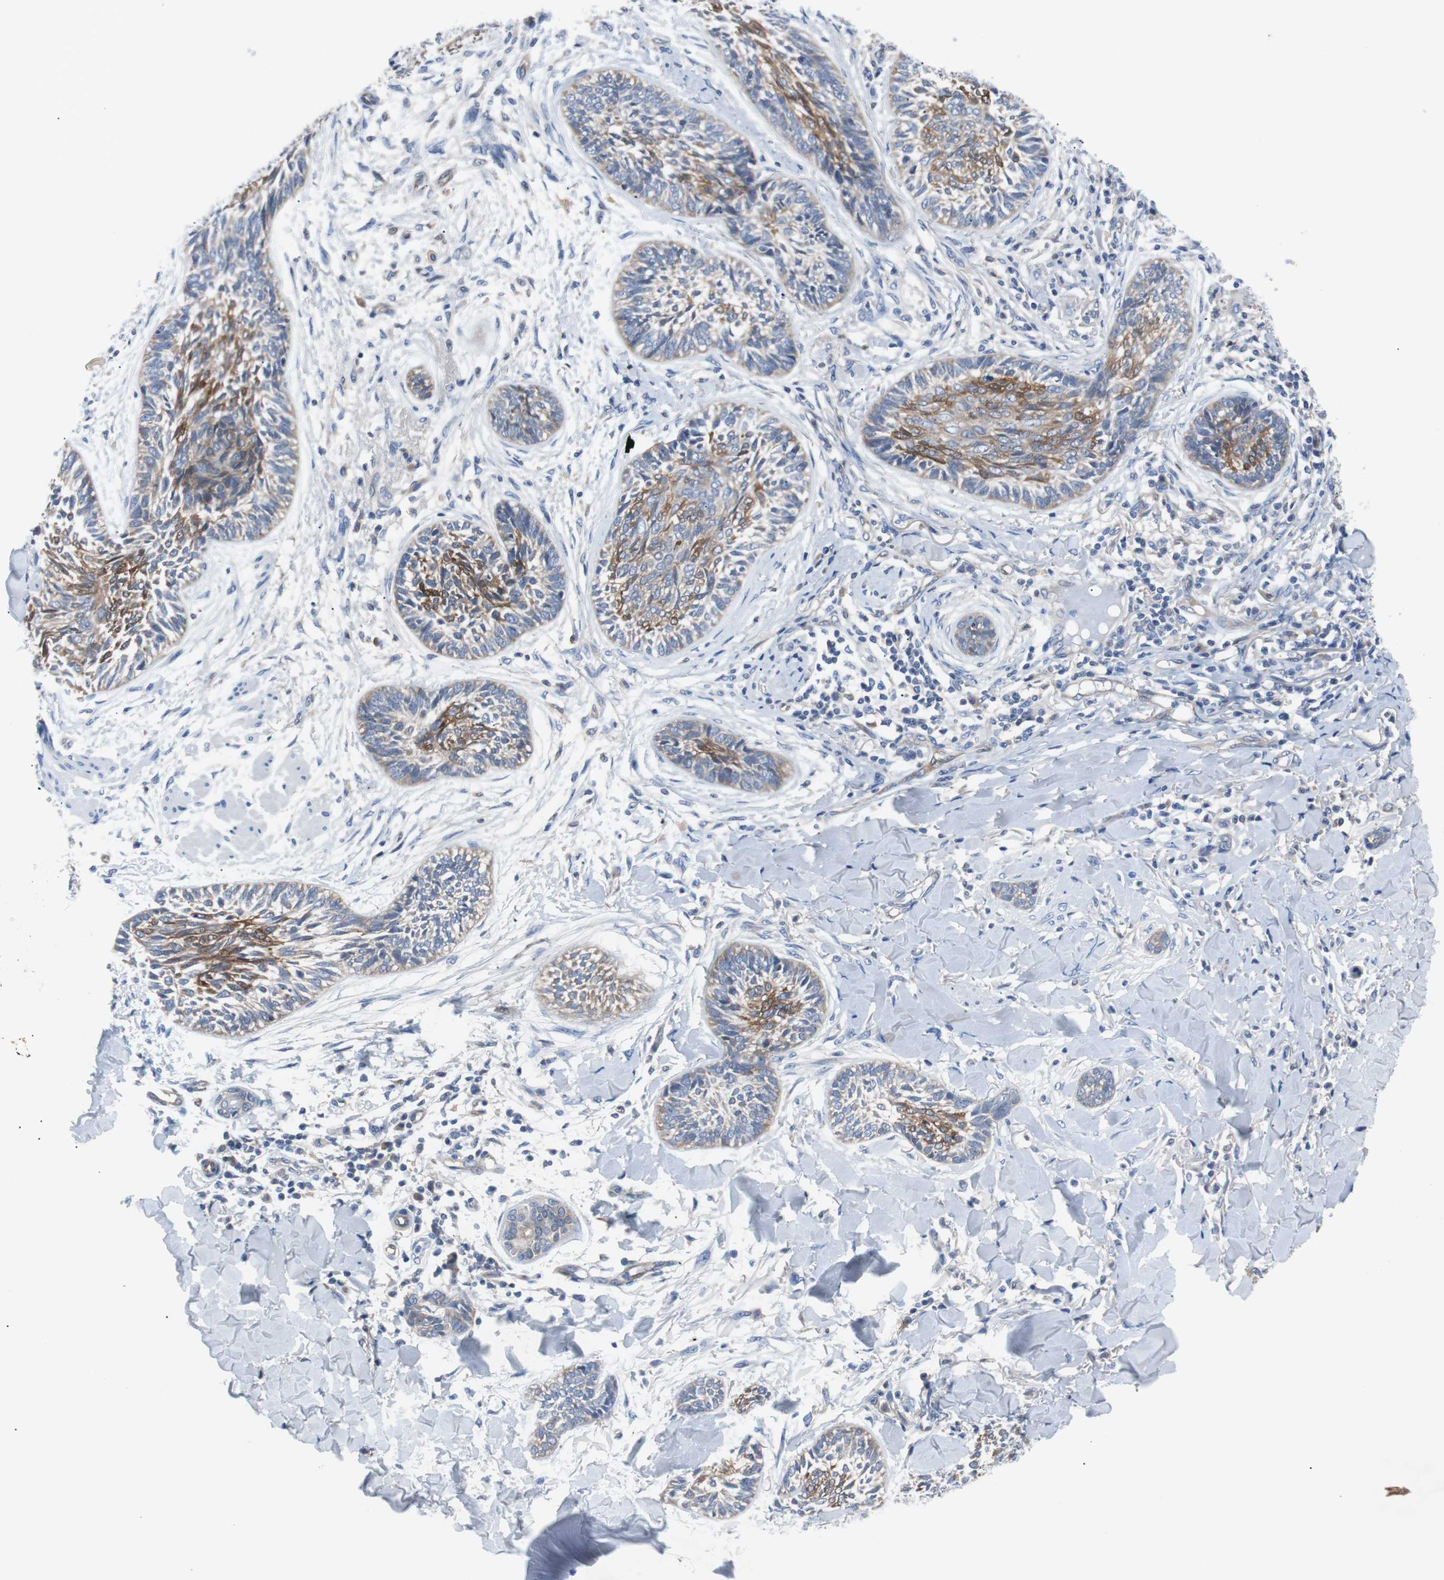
{"staining": {"intensity": "moderate", "quantity": "25%-75%", "location": "cytoplasmic/membranous"}, "tissue": "skin cancer", "cell_type": "Tumor cells", "image_type": "cancer", "snomed": [{"axis": "morphology", "description": "Papilloma, NOS"}, {"axis": "morphology", "description": "Basal cell carcinoma"}, {"axis": "topography", "description": "Skin"}], "caption": "Skin cancer (basal cell carcinoma) stained with a brown dye exhibits moderate cytoplasmic/membranous positive positivity in about 25%-75% of tumor cells.", "gene": "EEF2K", "patient": {"sex": "male", "age": 87}}